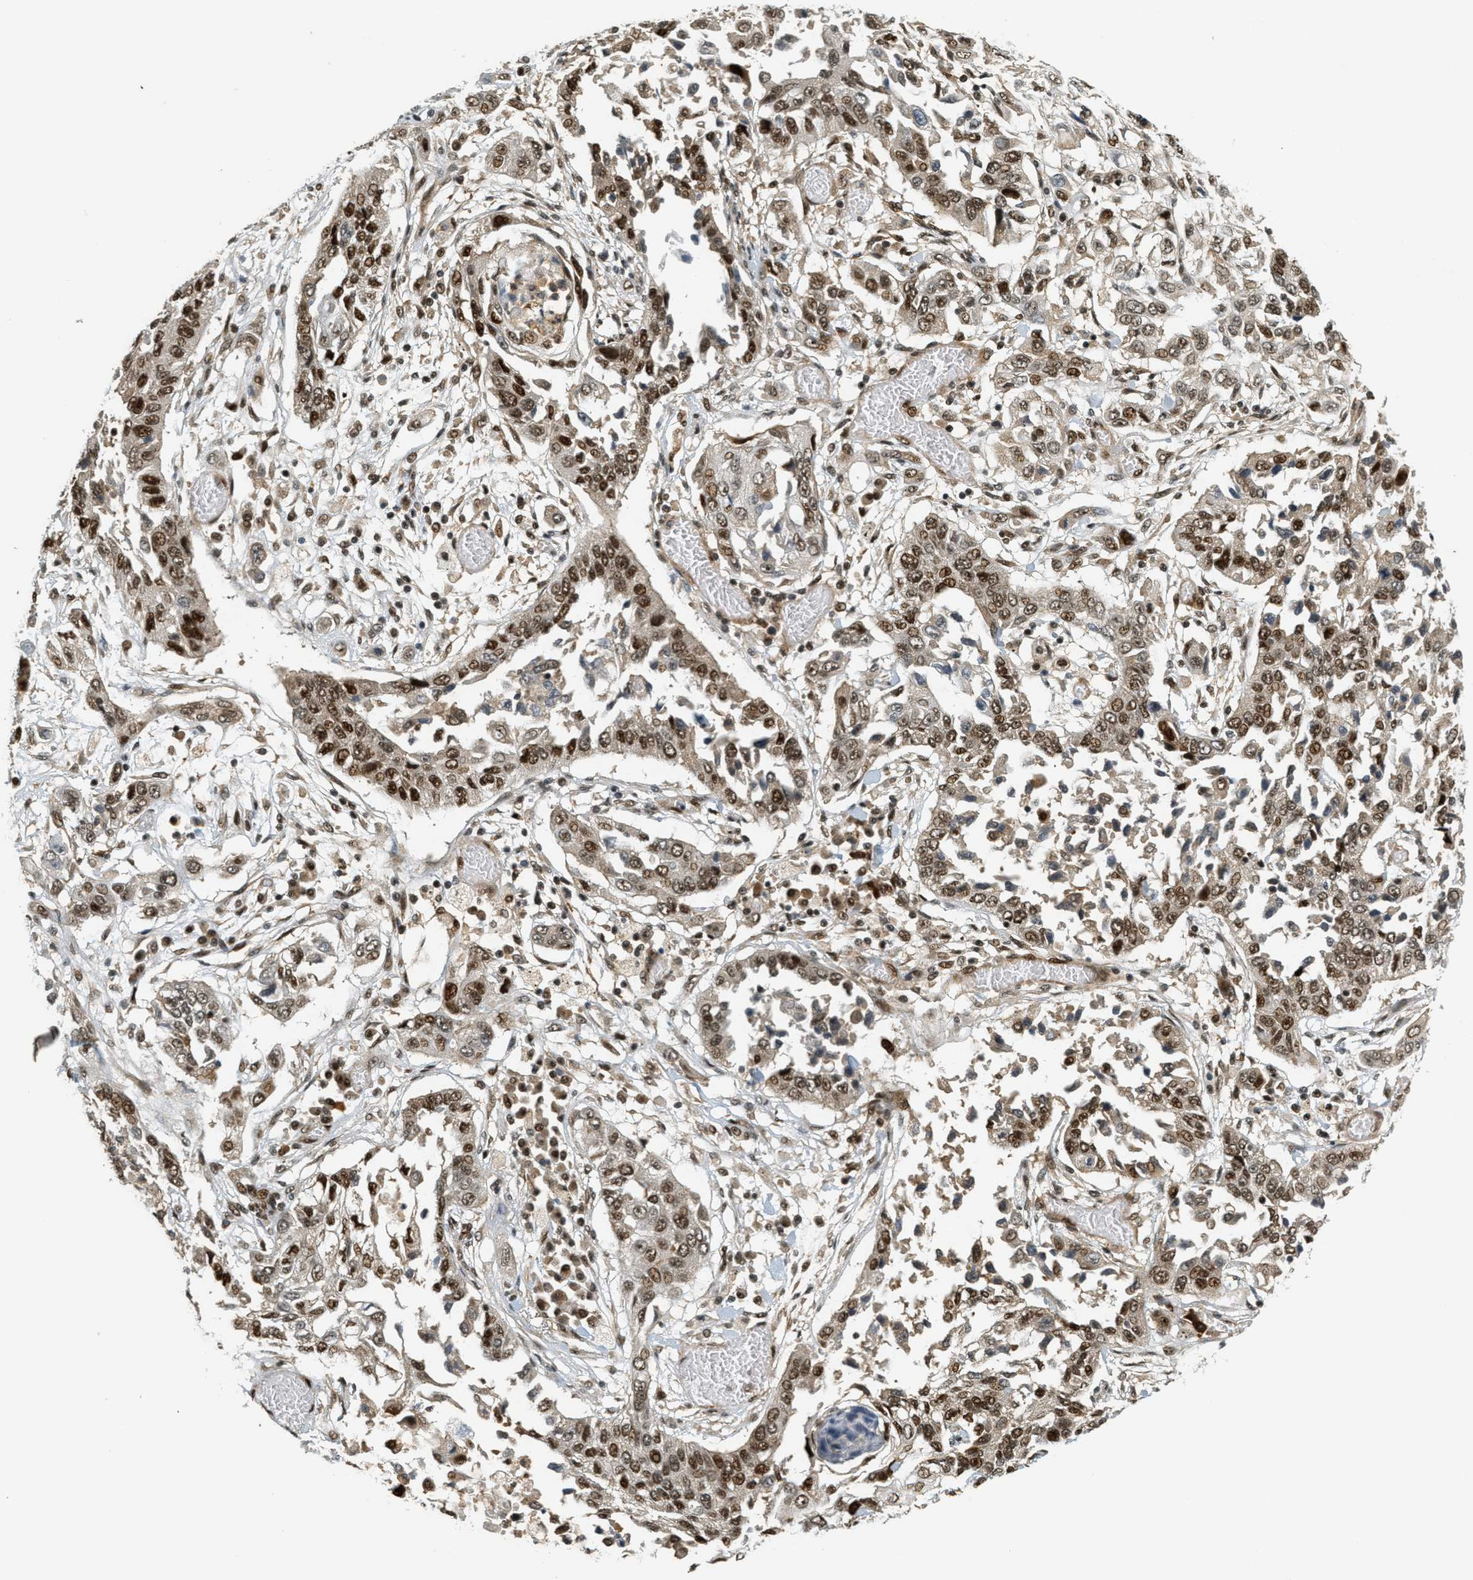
{"staining": {"intensity": "moderate", "quantity": ">75%", "location": "cytoplasmic/membranous,nuclear"}, "tissue": "lung cancer", "cell_type": "Tumor cells", "image_type": "cancer", "snomed": [{"axis": "morphology", "description": "Squamous cell carcinoma, NOS"}, {"axis": "topography", "description": "Lung"}], "caption": "IHC (DAB) staining of lung cancer demonstrates moderate cytoplasmic/membranous and nuclear protein staining in about >75% of tumor cells.", "gene": "FOXM1", "patient": {"sex": "male", "age": 71}}